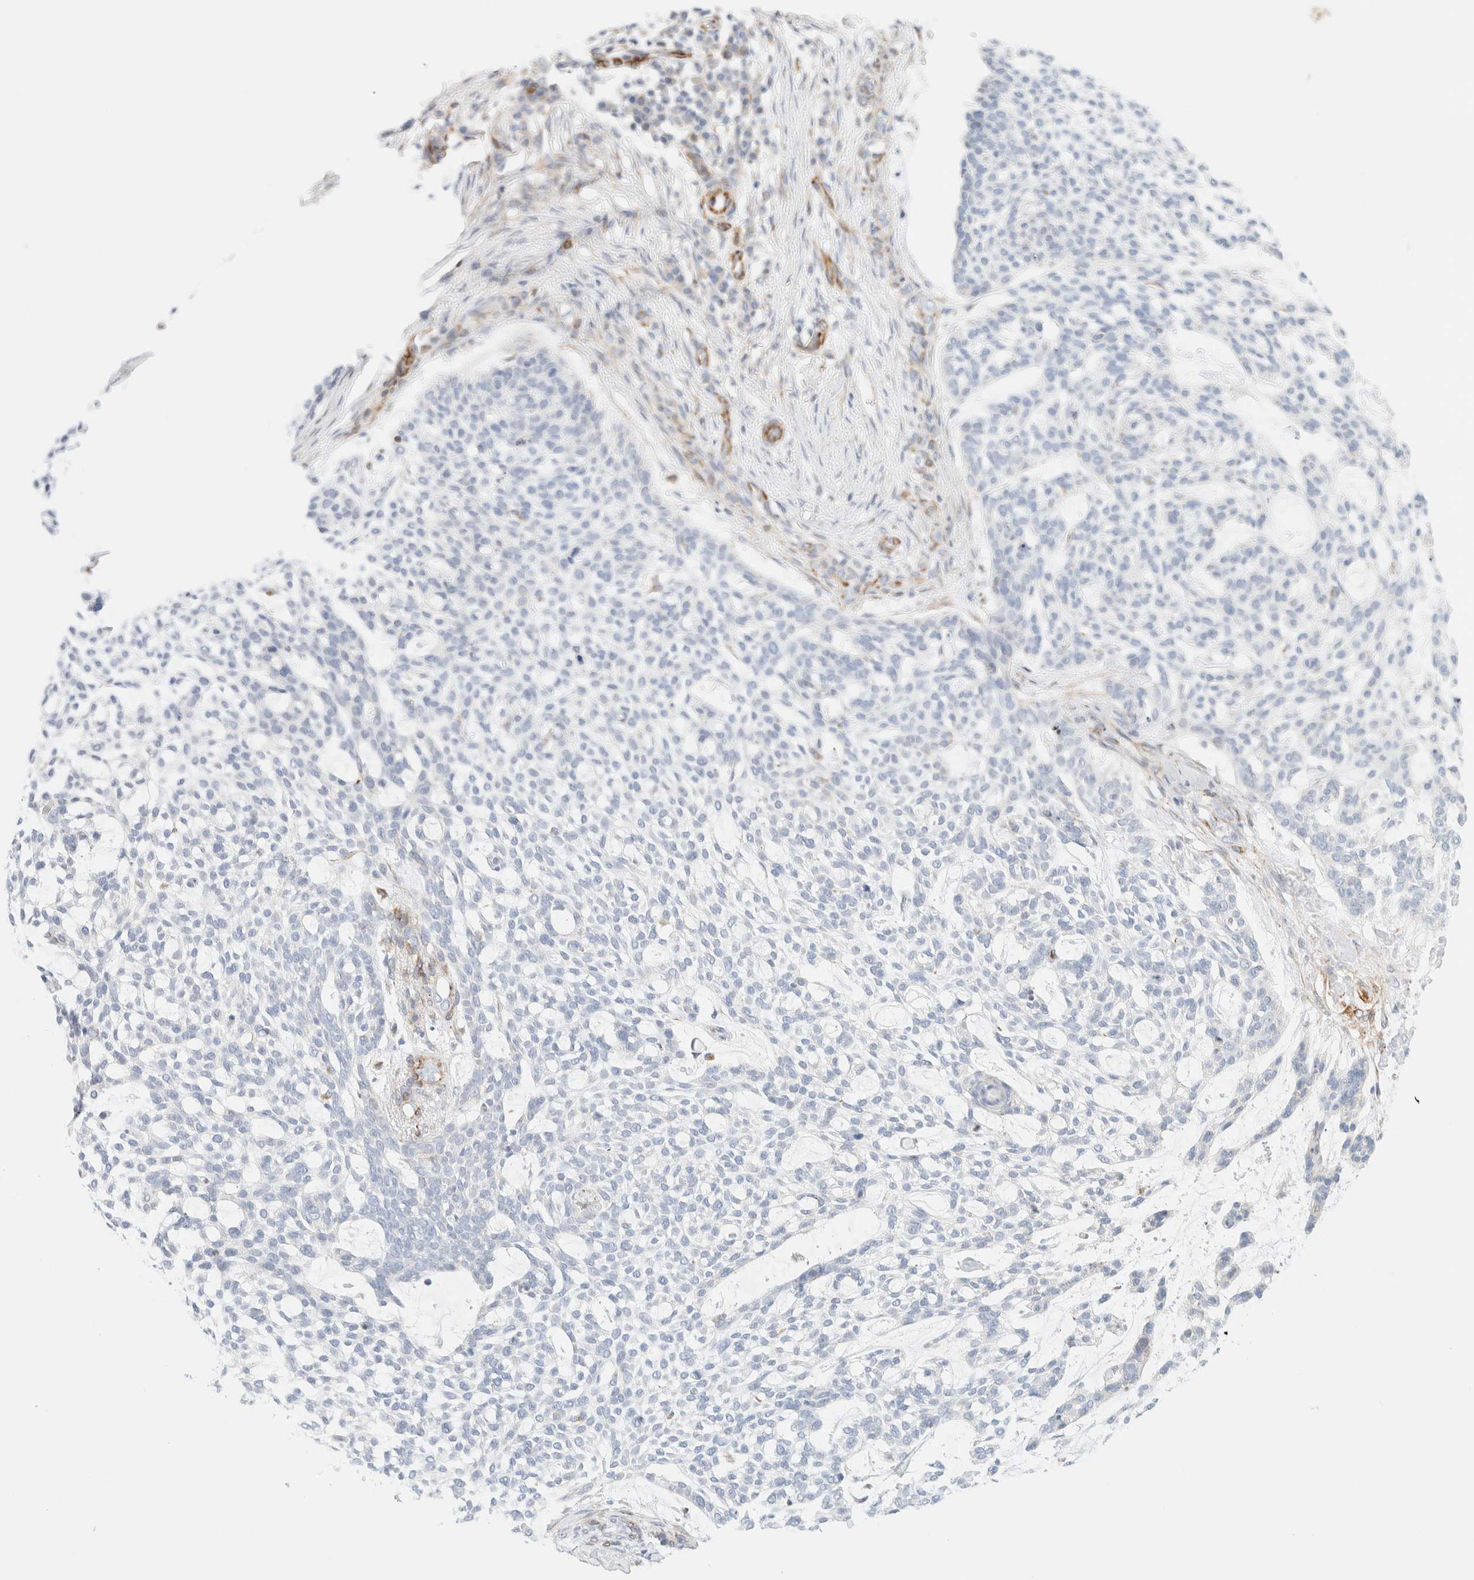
{"staining": {"intensity": "negative", "quantity": "none", "location": "none"}, "tissue": "skin cancer", "cell_type": "Tumor cells", "image_type": "cancer", "snomed": [{"axis": "morphology", "description": "Basal cell carcinoma"}, {"axis": "topography", "description": "Skin"}], "caption": "A photomicrograph of skin cancer stained for a protein shows no brown staining in tumor cells.", "gene": "SLC25A48", "patient": {"sex": "female", "age": 64}}